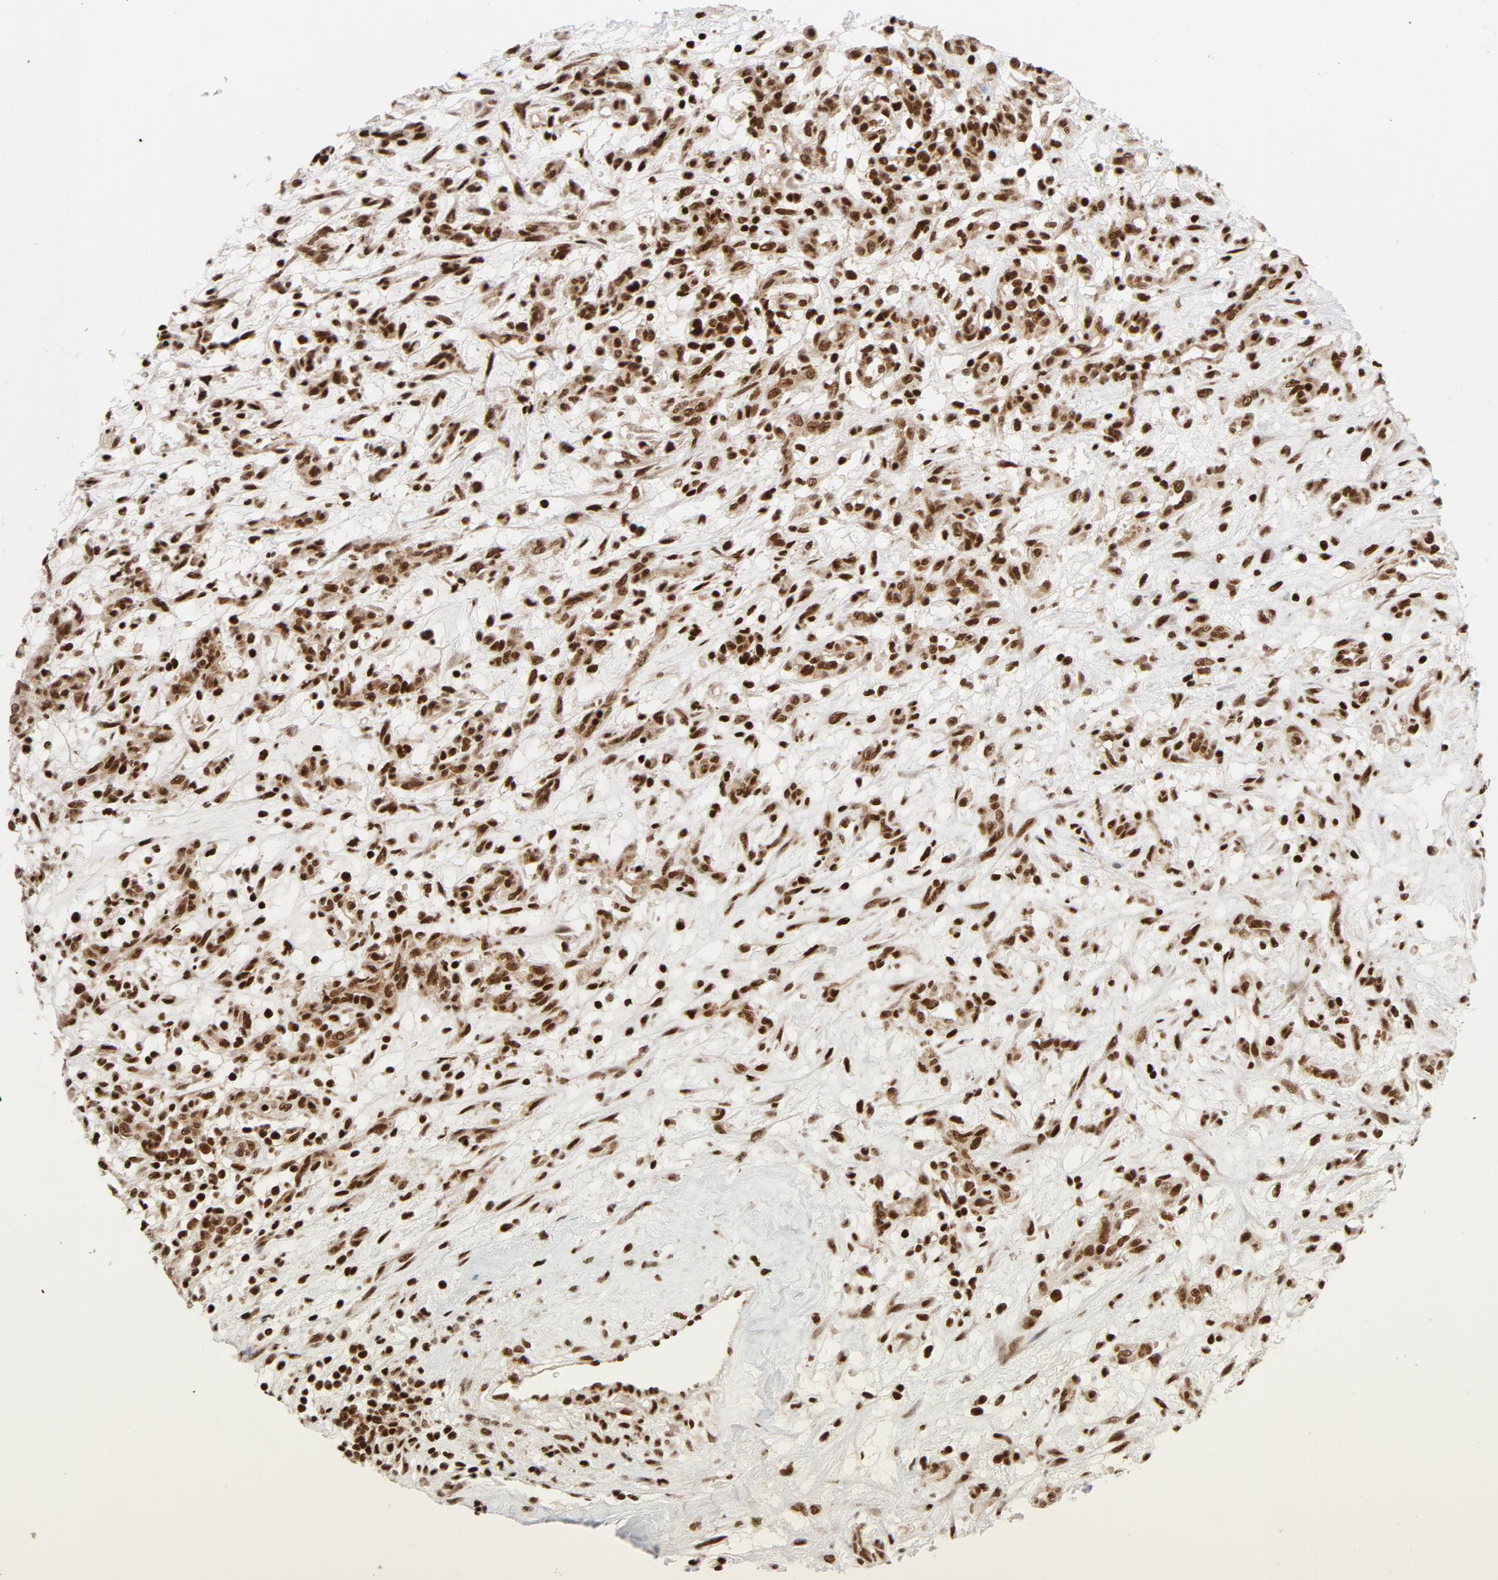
{"staining": {"intensity": "strong", "quantity": ">75%", "location": "nuclear"}, "tissue": "renal cancer", "cell_type": "Tumor cells", "image_type": "cancer", "snomed": [{"axis": "morphology", "description": "Adenocarcinoma, NOS"}, {"axis": "topography", "description": "Kidney"}], "caption": "Tumor cells display strong nuclear positivity in about >75% of cells in renal cancer.", "gene": "NFYB", "patient": {"sex": "female", "age": 57}}